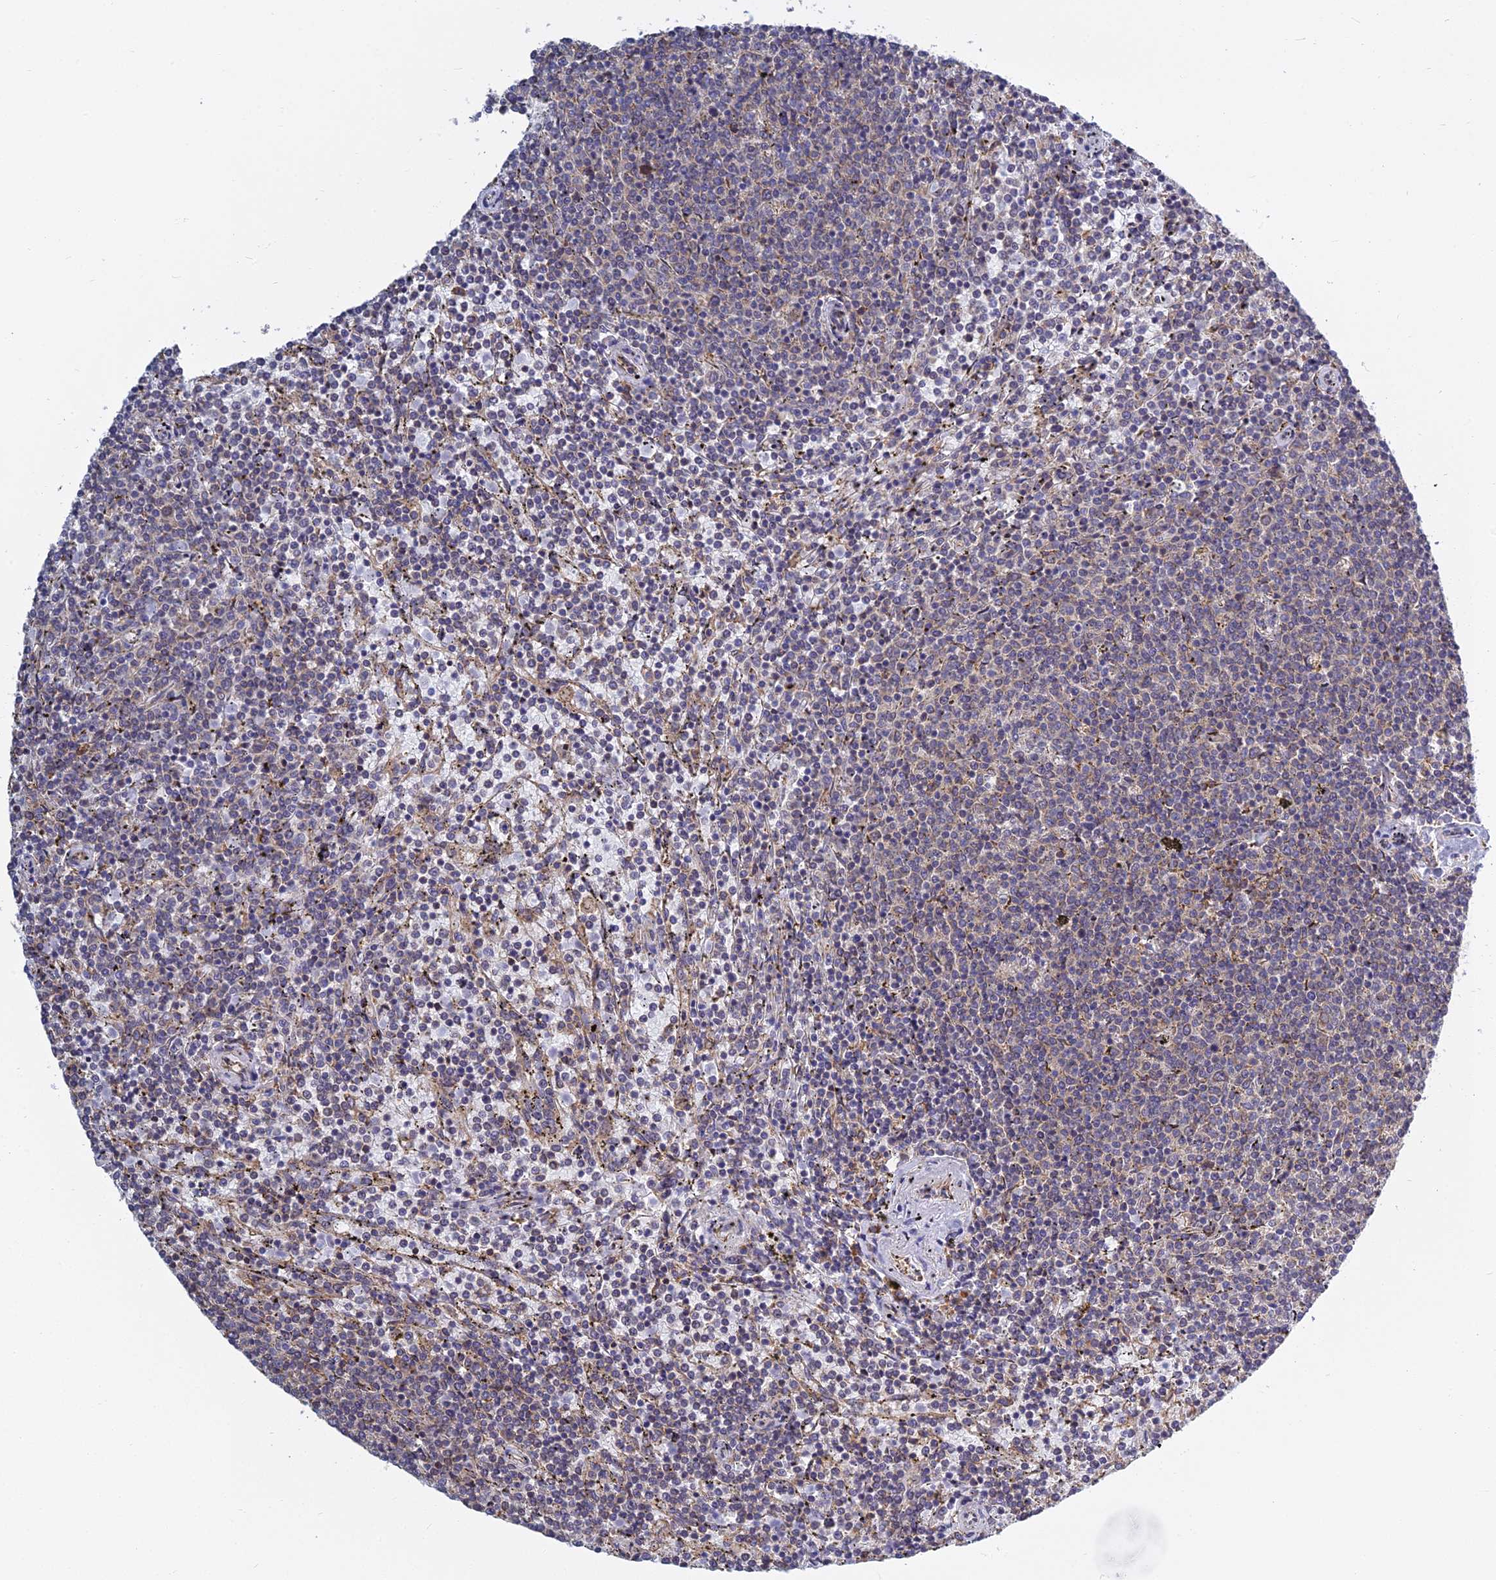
{"staining": {"intensity": "negative", "quantity": "none", "location": "none"}, "tissue": "lymphoma", "cell_type": "Tumor cells", "image_type": "cancer", "snomed": [{"axis": "morphology", "description": "Malignant lymphoma, non-Hodgkin's type, Low grade"}, {"axis": "topography", "description": "Spleen"}], "caption": "A histopathology image of lymphoma stained for a protein reveals no brown staining in tumor cells.", "gene": "KIAA1143", "patient": {"sex": "female", "age": 50}}